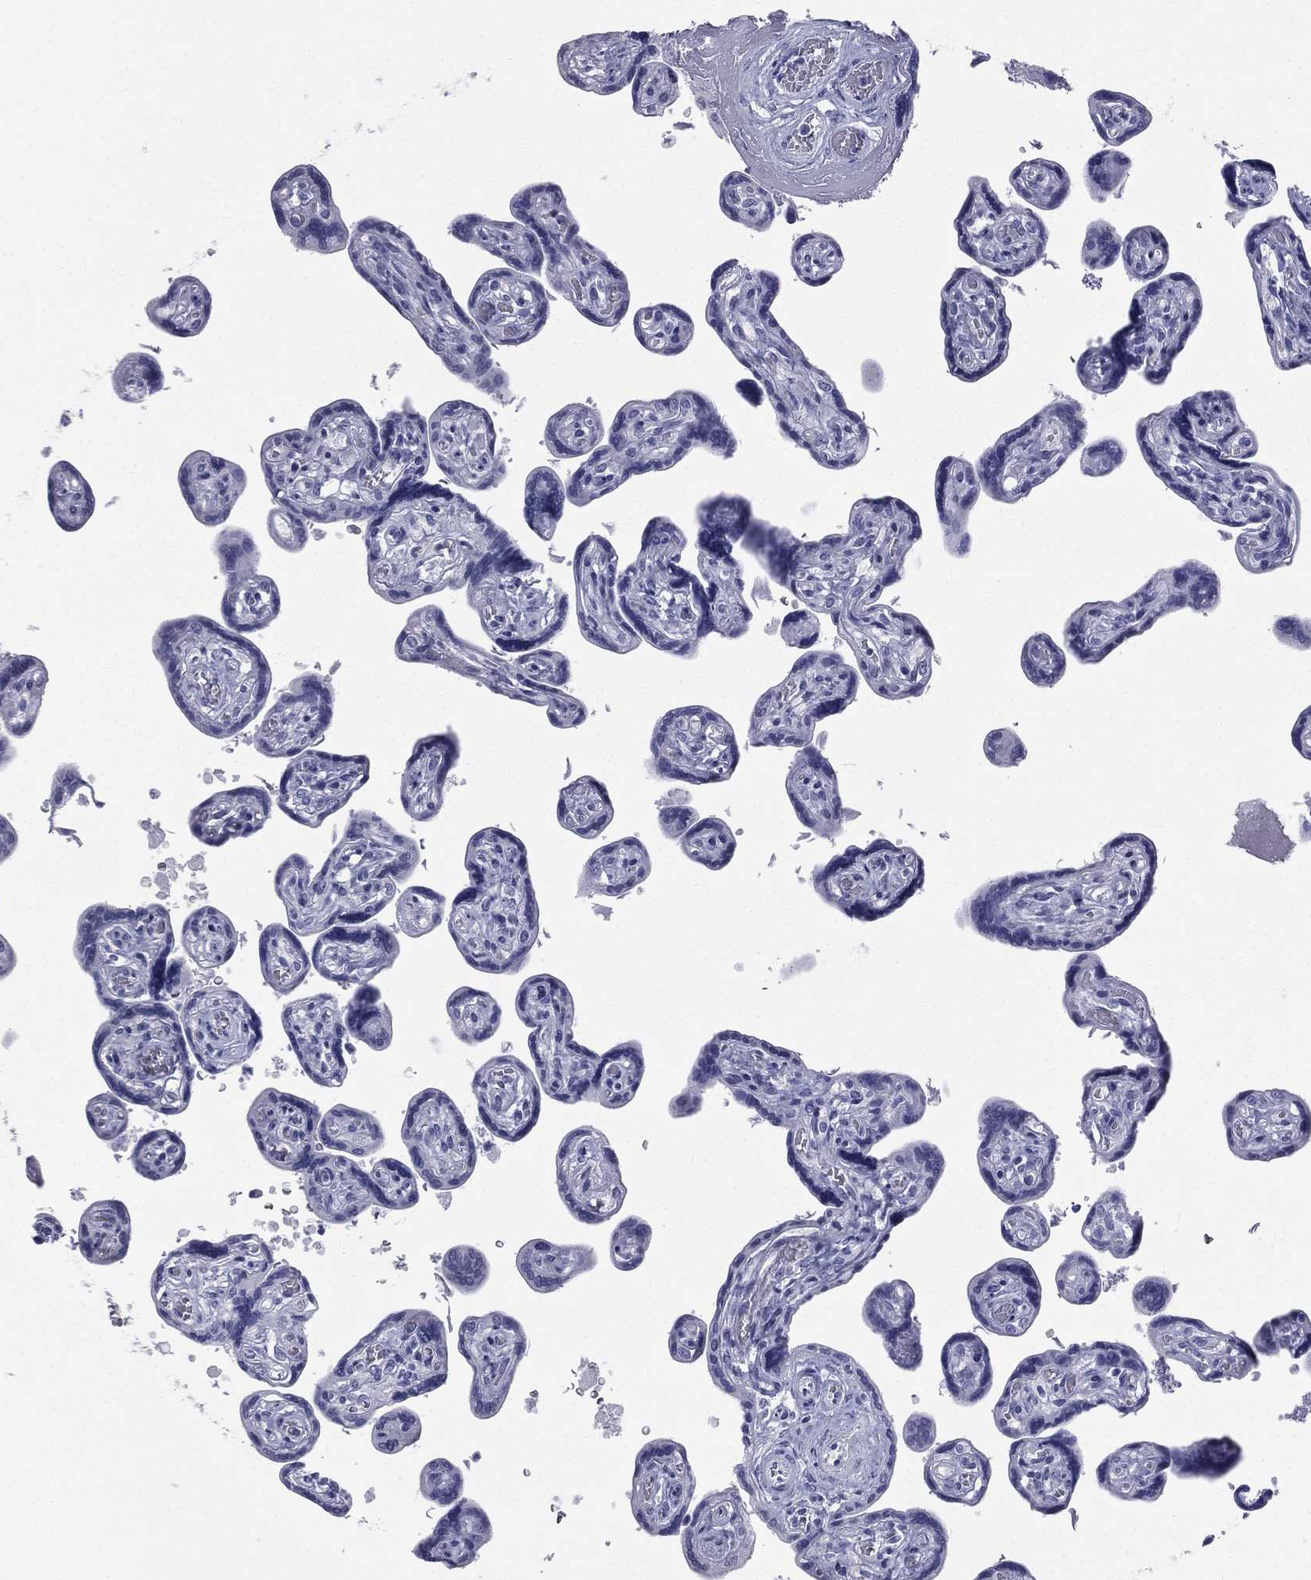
{"staining": {"intensity": "negative", "quantity": "none", "location": "none"}, "tissue": "placenta", "cell_type": "Decidual cells", "image_type": "normal", "snomed": [{"axis": "morphology", "description": "Normal tissue, NOS"}, {"axis": "topography", "description": "Placenta"}], "caption": "This image is of benign placenta stained with immunohistochemistry (IHC) to label a protein in brown with the nuclei are counter-stained blue. There is no staining in decidual cells.", "gene": "HP", "patient": {"sex": "female", "age": 32}}